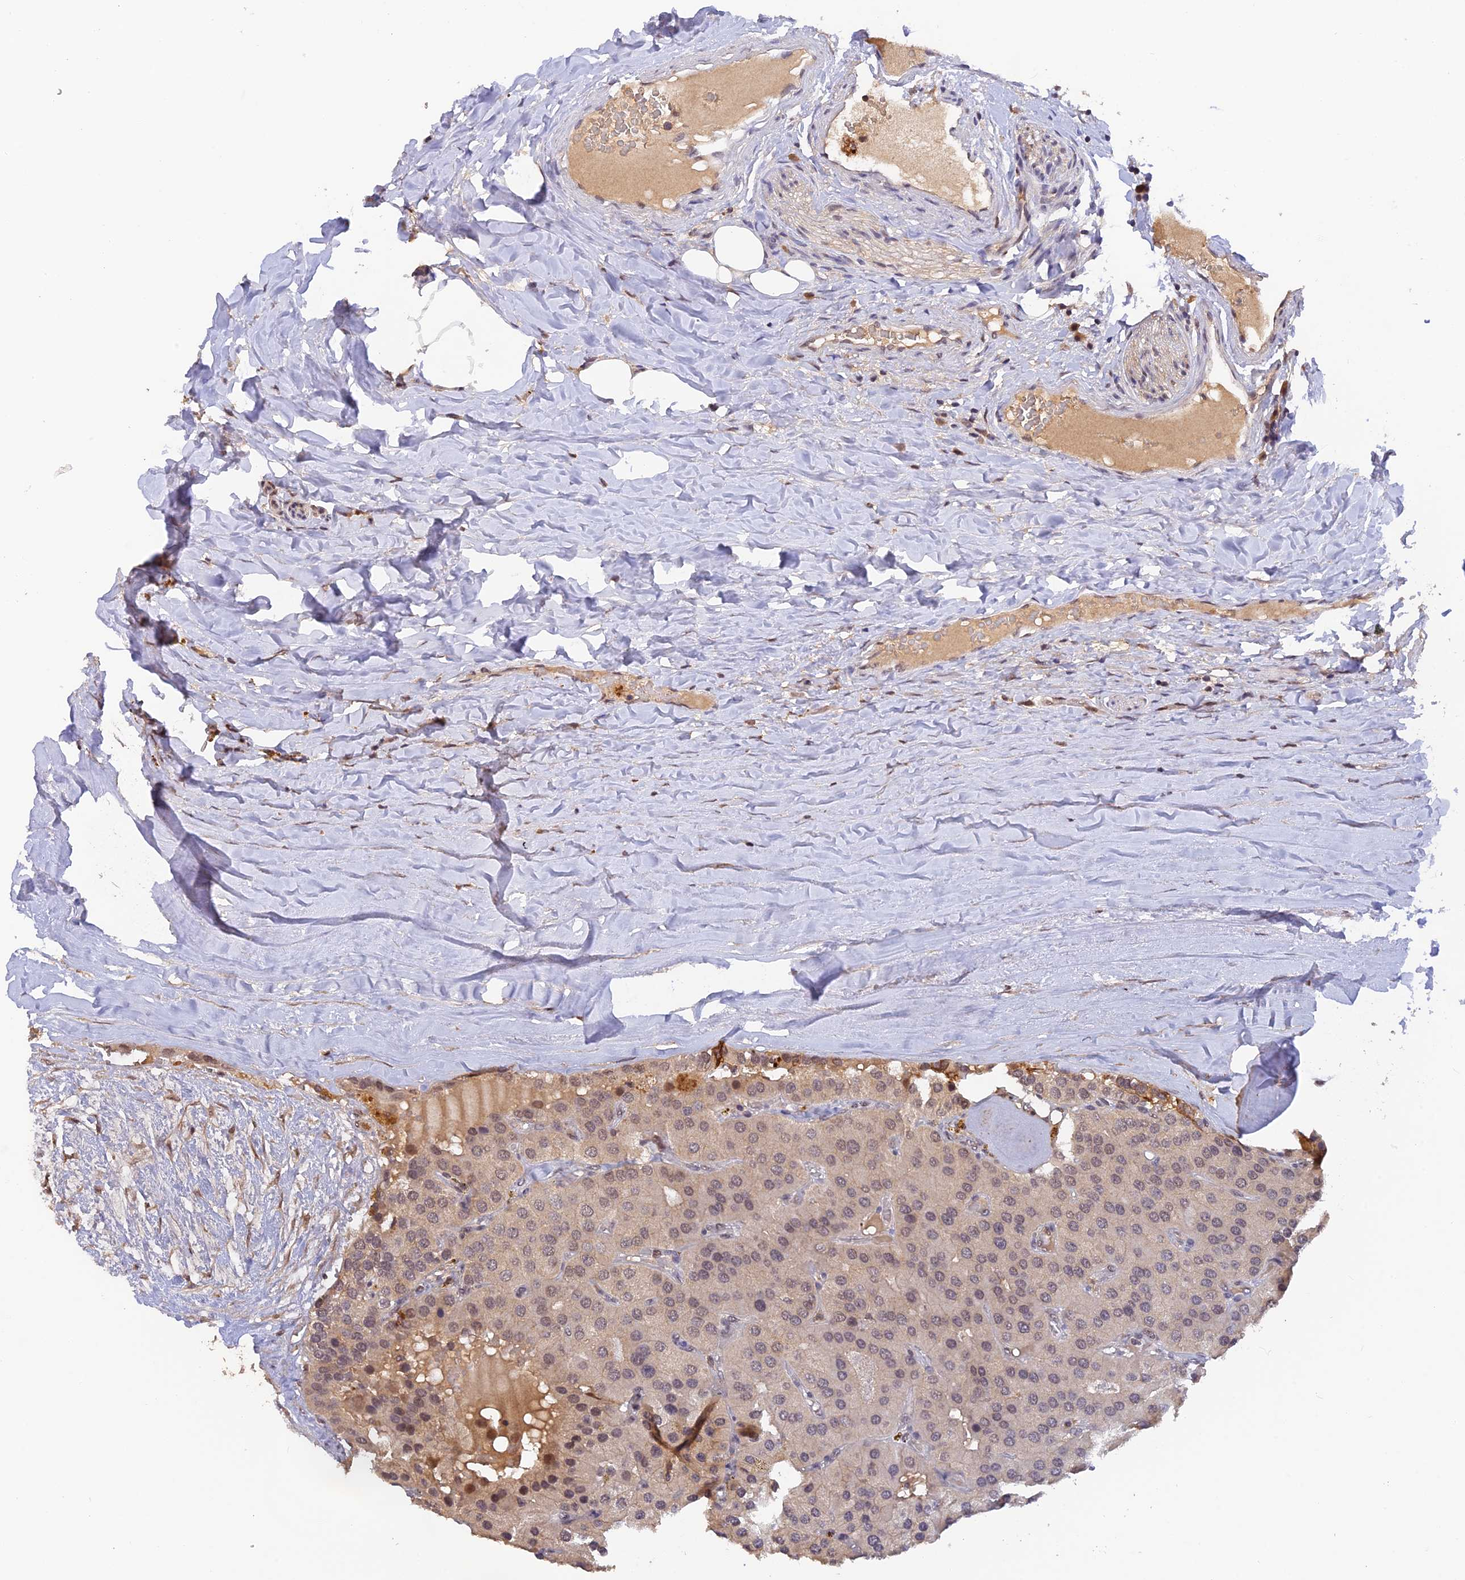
{"staining": {"intensity": "moderate", "quantity": "<25%", "location": "nuclear"}, "tissue": "parathyroid gland", "cell_type": "Glandular cells", "image_type": "normal", "snomed": [{"axis": "morphology", "description": "Normal tissue, NOS"}, {"axis": "morphology", "description": "Adenoma, NOS"}, {"axis": "topography", "description": "Parathyroid gland"}], "caption": "The image demonstrates staining of unremarkable parathyroid gland, revealing moderate nuclear protein expression (brown color) within glandular cells.", "gene": "ZNF436", "patient": {"sex": "female", "age": 86}}